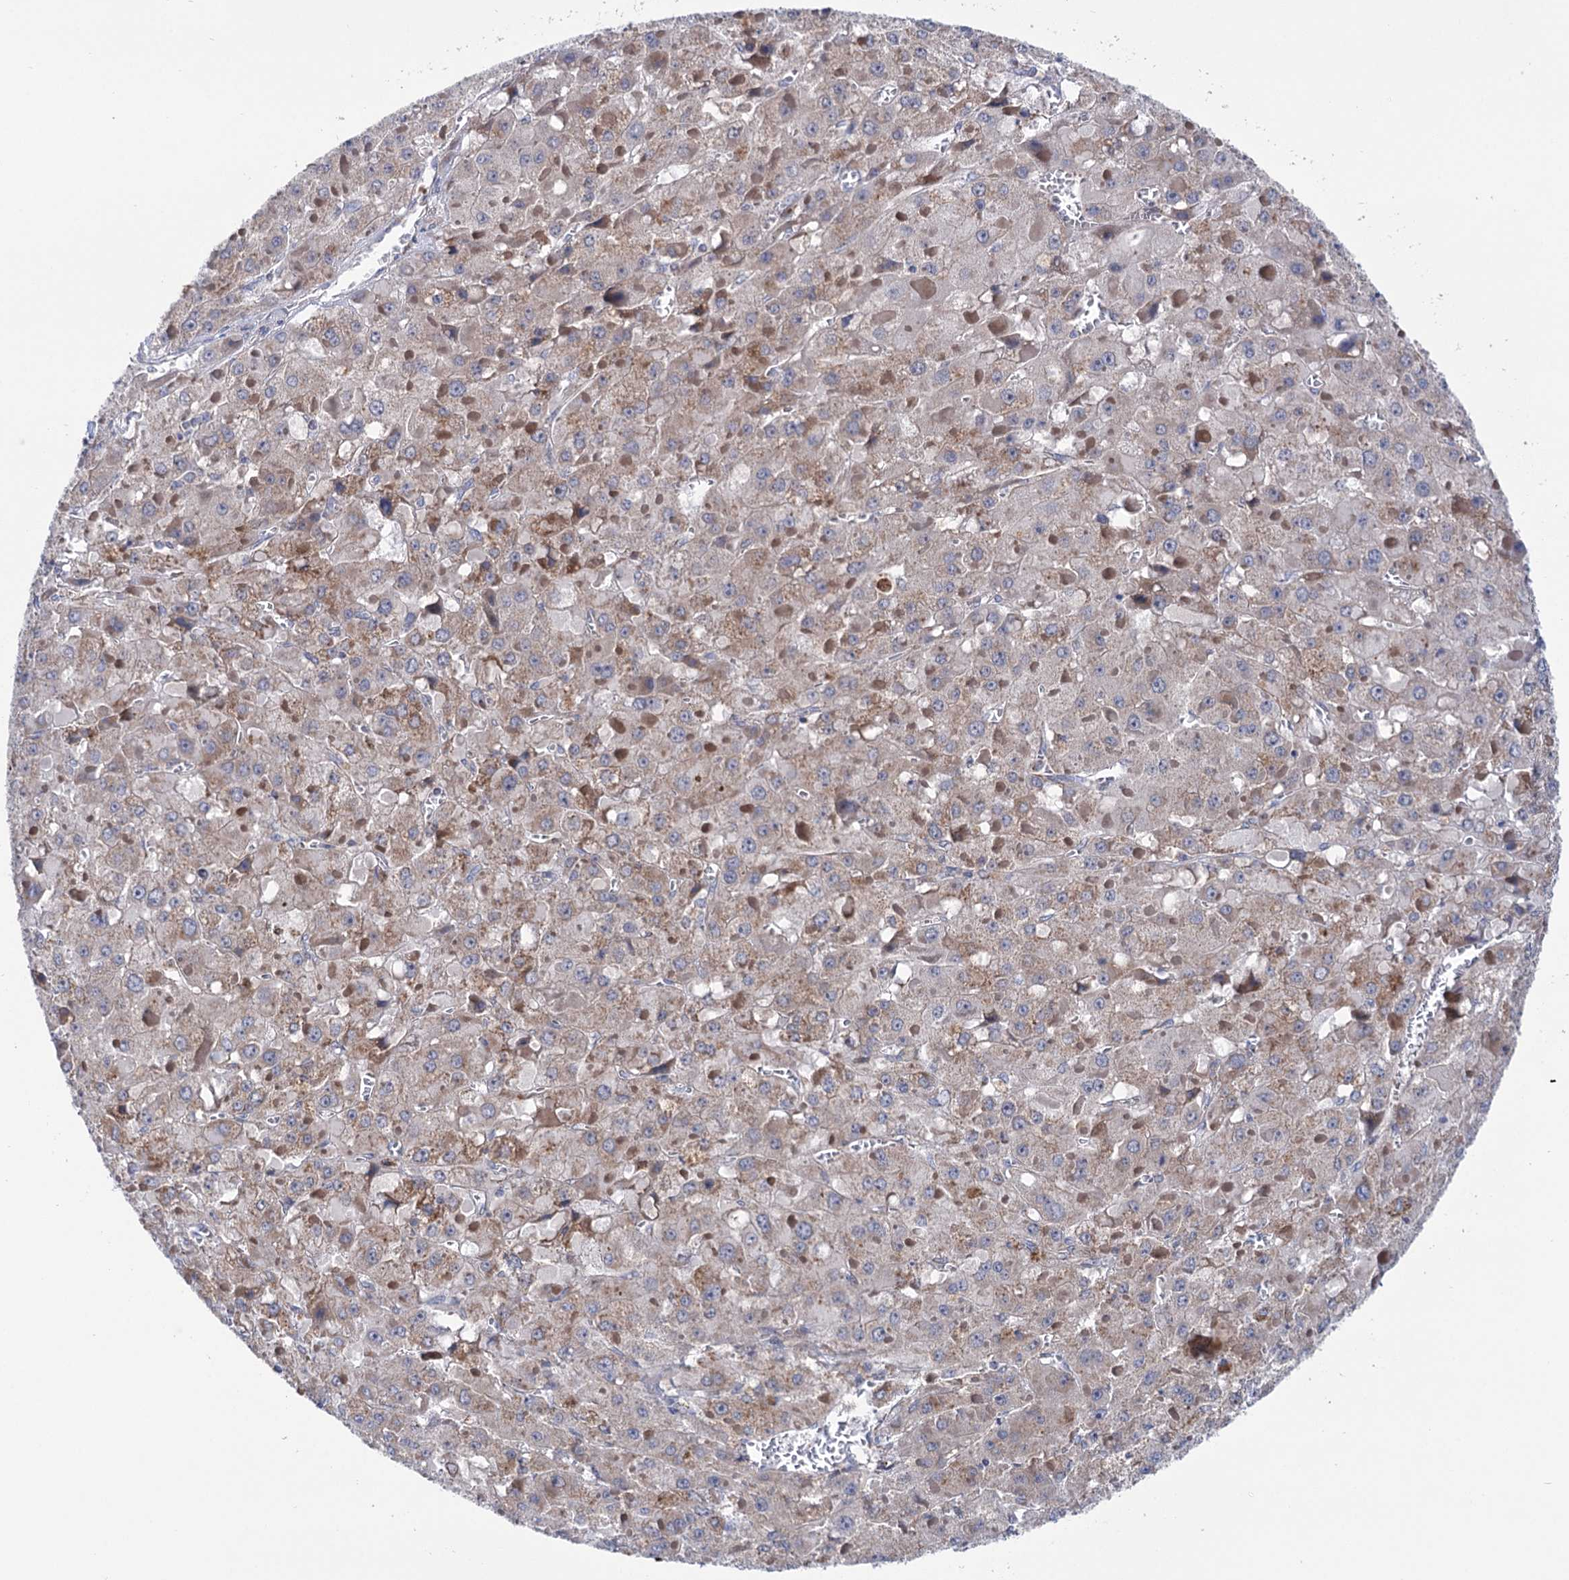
{"staining": {"intensity": "moderate", "quantity": "25%-75%", "location": "cytoplasmic/membranous"}, "tissue": "liver cancer", "cell_type": "Tumor cells", "image_type": "cancer", "snomed": [{"axis": "morphology", "description": "Carcinoma, Hepatocellular, NOS"}, {"axis": "topography", "description": "Liver"}], "caption": "Tumor cells exhibit medium levels of moderate cytoplasmic/membranous staining in approximately 25%-75% of cells in human liver cancer. (IHC, brightfield microscopy, high magnification).", "gene": "SUCLA2", "patient": {"sex": "female", "age": 73}}